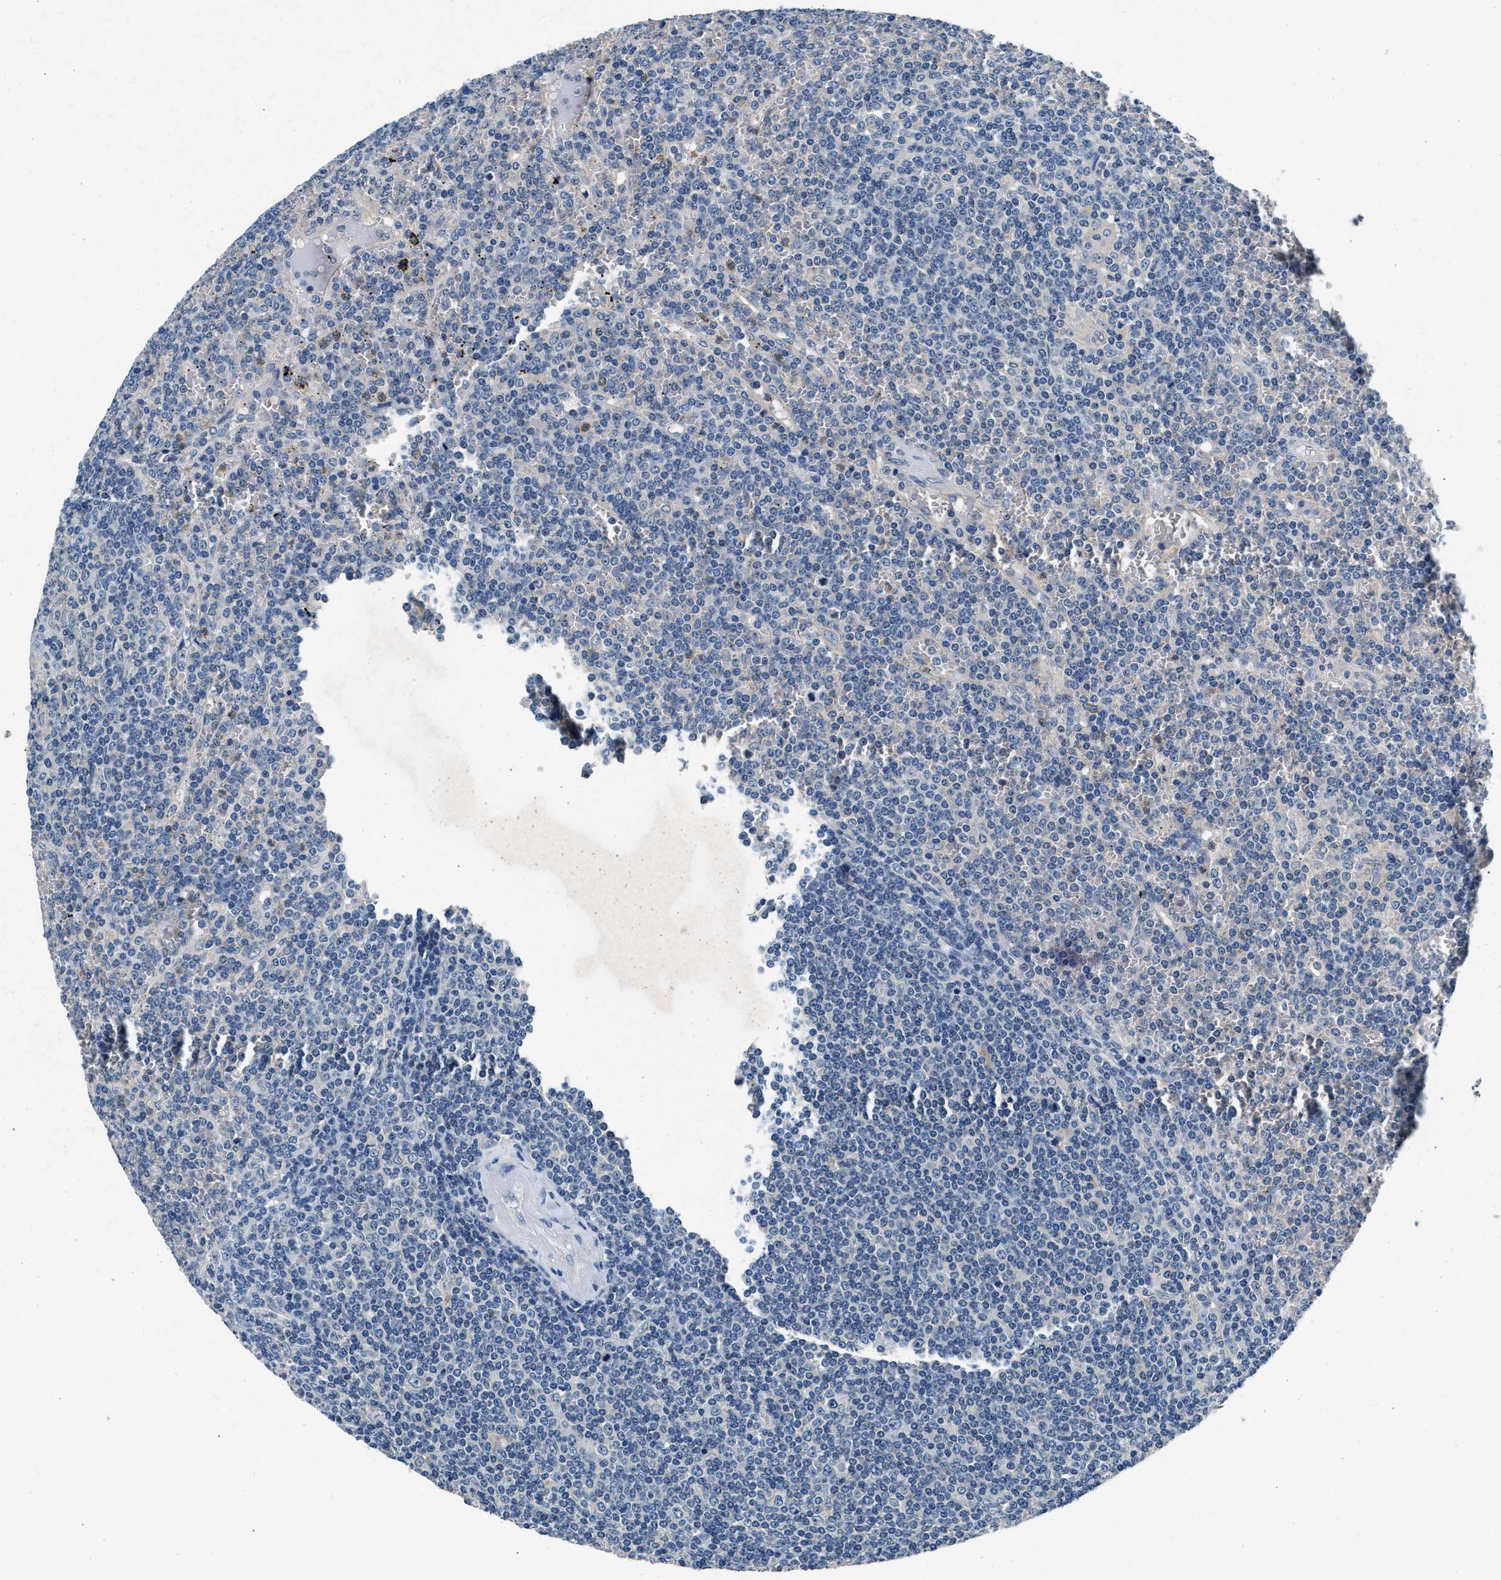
{"staining": {"intensity": "negative", "quantity": "none", "location": "none"}, "tissue": "lymphoma", "cell_type": "Tumor cells", "image_type": "cancer", "snomed": [{"axis": "morphology", "description": "Malignant lymphoma, non-Hodgkin's type, Low grade"}, {"axis": "topography", "description": "Spleen"}], "caption": "Lymphoma was stained to show a protein in brown. There is no significant positivity in tumor cells.", "gene": "DENND6B", "patient": {"sex": "female", "age": 19}}